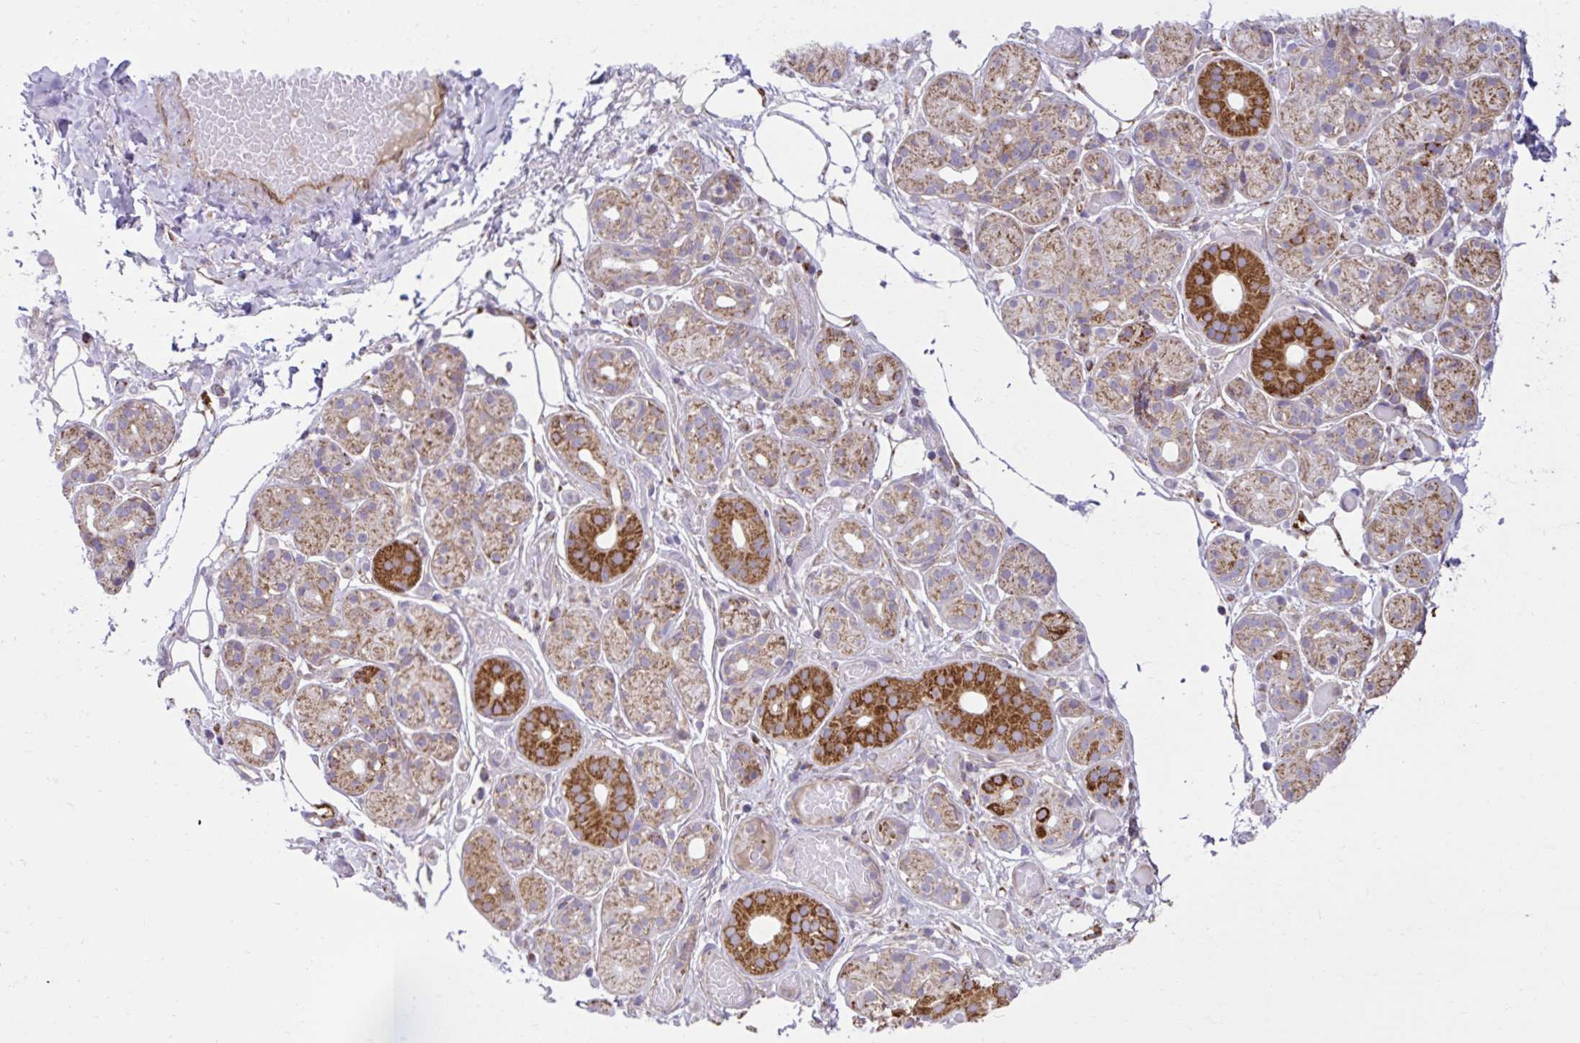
{"staining": {"intensity": "strong", "quantity": ">75%", "location": "cytoplasmic/membranous"}, "tissue": "salivary gland", "cell_type": "Glandular cells", "image_type": "normal", "snomed": [{"axis": "morphology", "description": "Normal tissue, NOS"}, {"axis": "topography", "description": "Salivary gland"}, {"axis": "topography", "description": "Peripheral nerve tissue"}], "caption": "Immunohistochemical staining of benign salivary gland displays high levels of strong cytoplasmic/membranous positivity in approximately >75% of glandular cells. (DAB (3,3'-diaminobenzidine) = brown stain, brightfield microscopy at high magnification).", "gene": "LIMS1", "patient": {"sex": "male", "age": 71}}